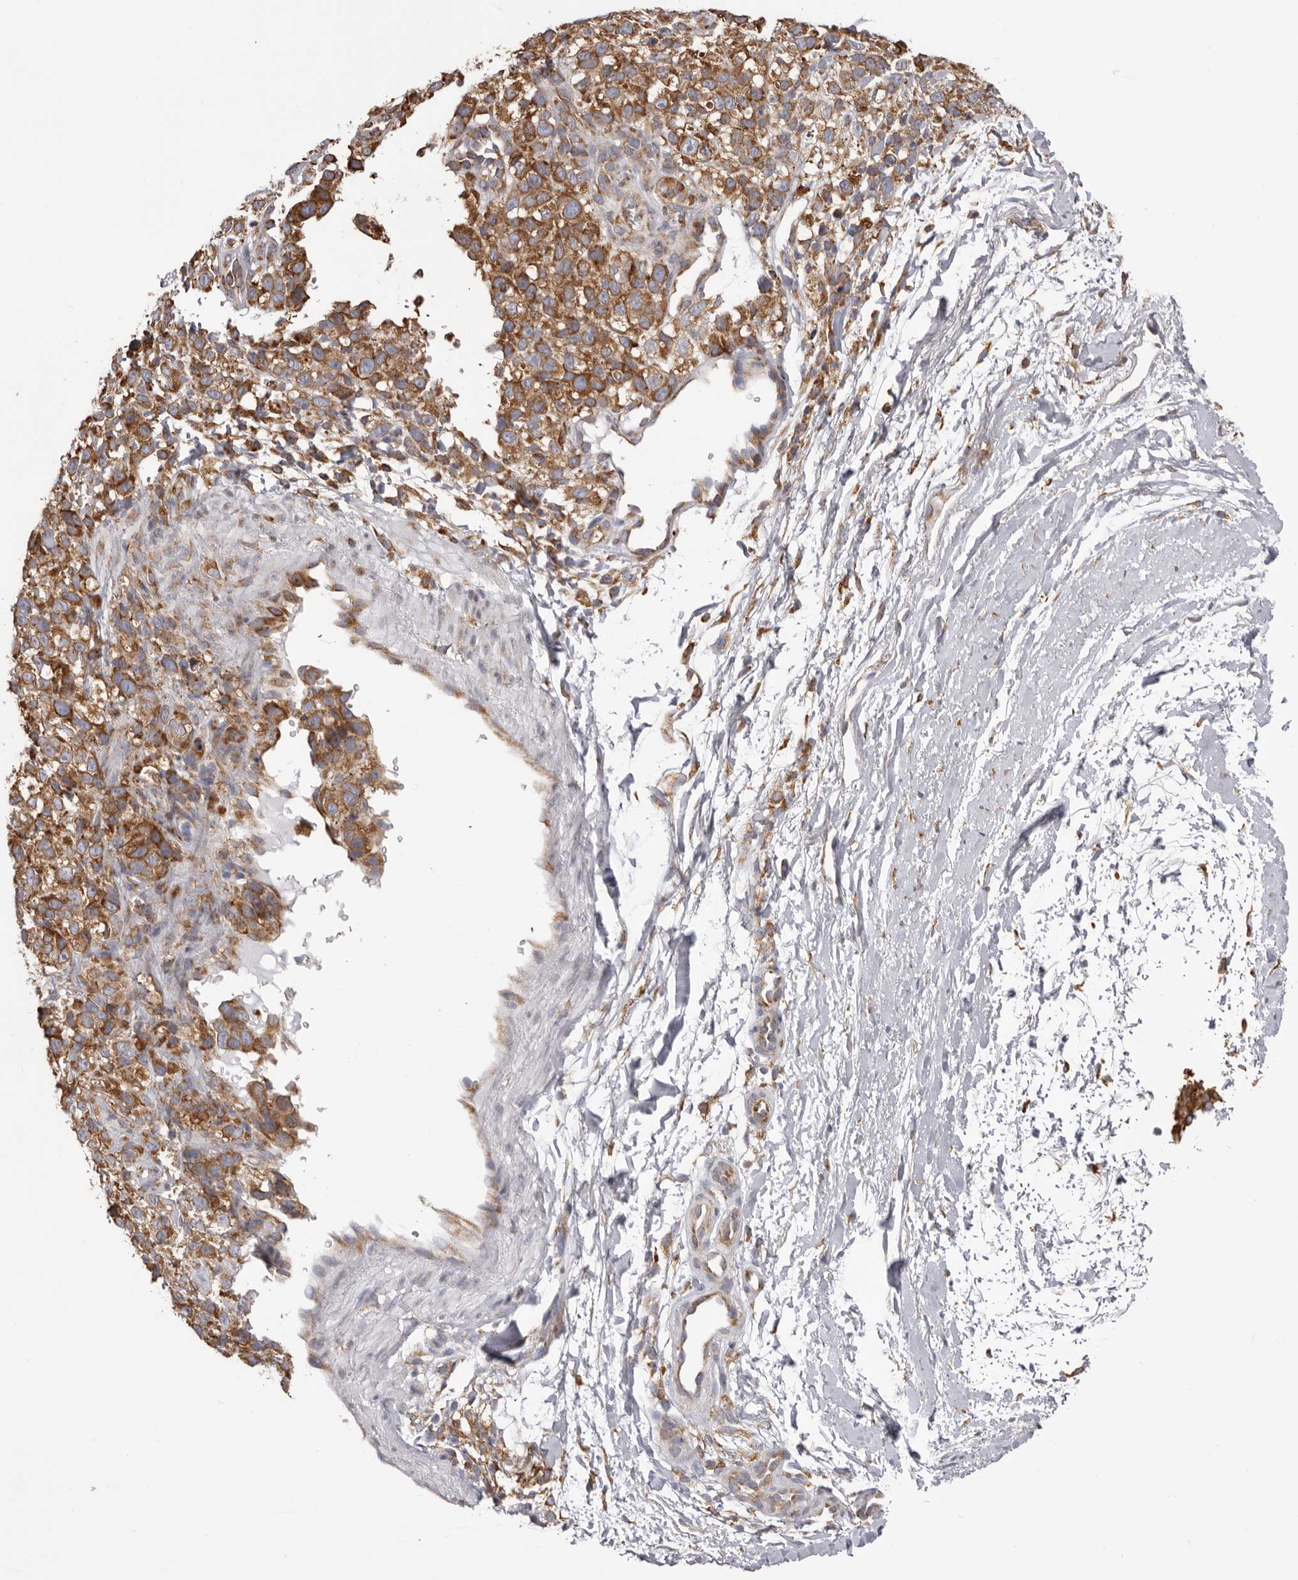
{"staining": {"intensity": "moderate", "quantity": ">75%", "location": "cytoplasmic/membranous"}, "tissue": "melanoma", "cell_type": "Tumor cells", "image_type": "cancer", "snomed": [{"axis": "morphology", "description": "Malignant melanoma, Metastatic site"}, {"axis": "topography", "description": "Skin"}], "caption": "Human melanoma stained for a protein (brown) demonstrates moderate cytoplasmic/membranous positive expression in about >75% of tumor cells.", "gene": "QRSL1", "patient": {"sex": "female", "age": 72}}